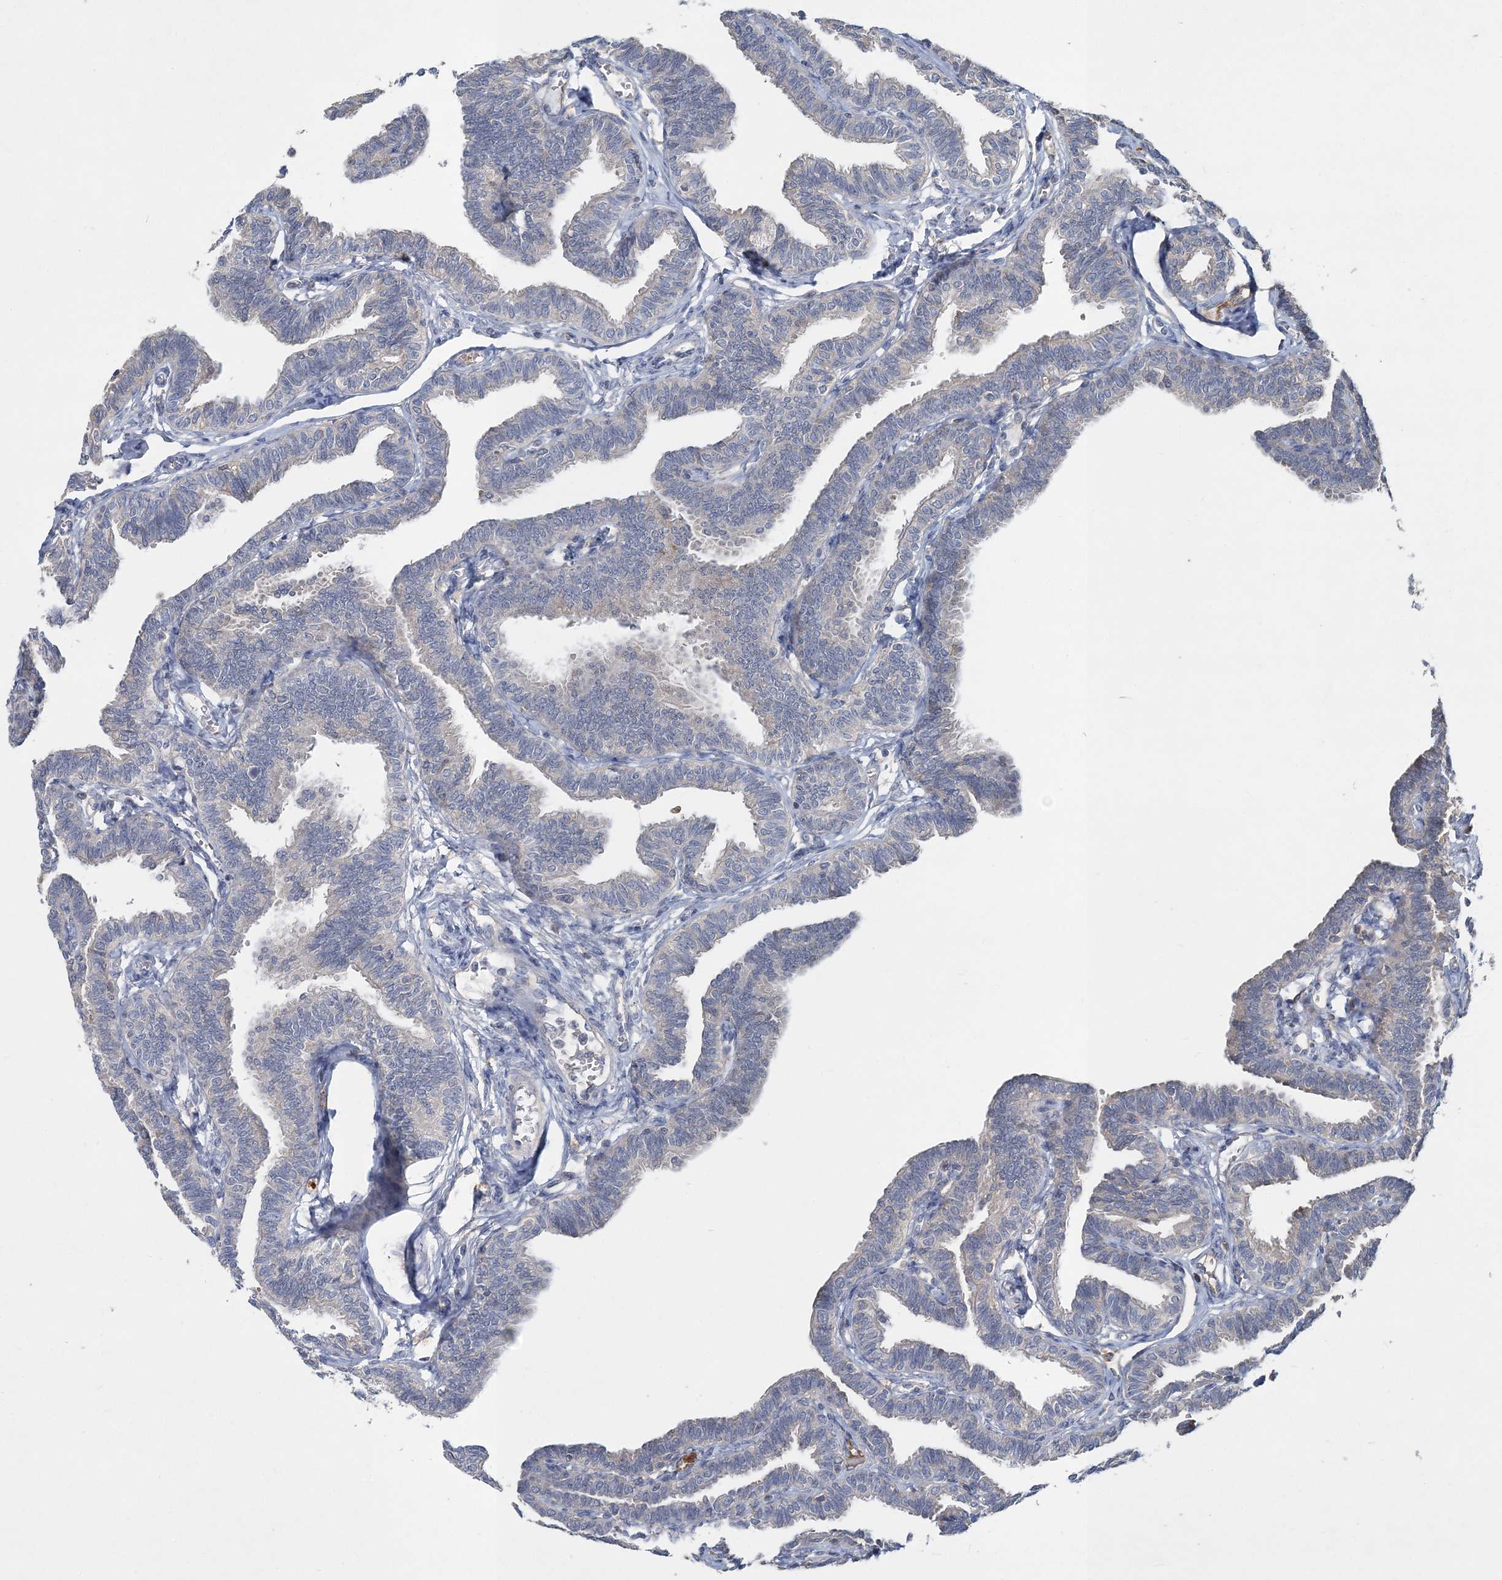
{"staining": {"intensity": "negative", "quantity": "none", "location": "none"}, "tissue": "fallopian tube", "cell_type": "Glandular cells", "image_type": "normal", "snomed": [{"axis": "morphology", "description": "Normal tissue, NOS"}, {"axis": "topography", "description": "Fallopian tube"}, {"axis": "topography", "description": "Ovary"}], "caption": "This is an immunohistochemistry (IHC) micrograph of unremarkable human fallopian tube. There is no staining in glandular cells.", "gene": "RNF25", "patient": {"sex": "female", "age": 23}}